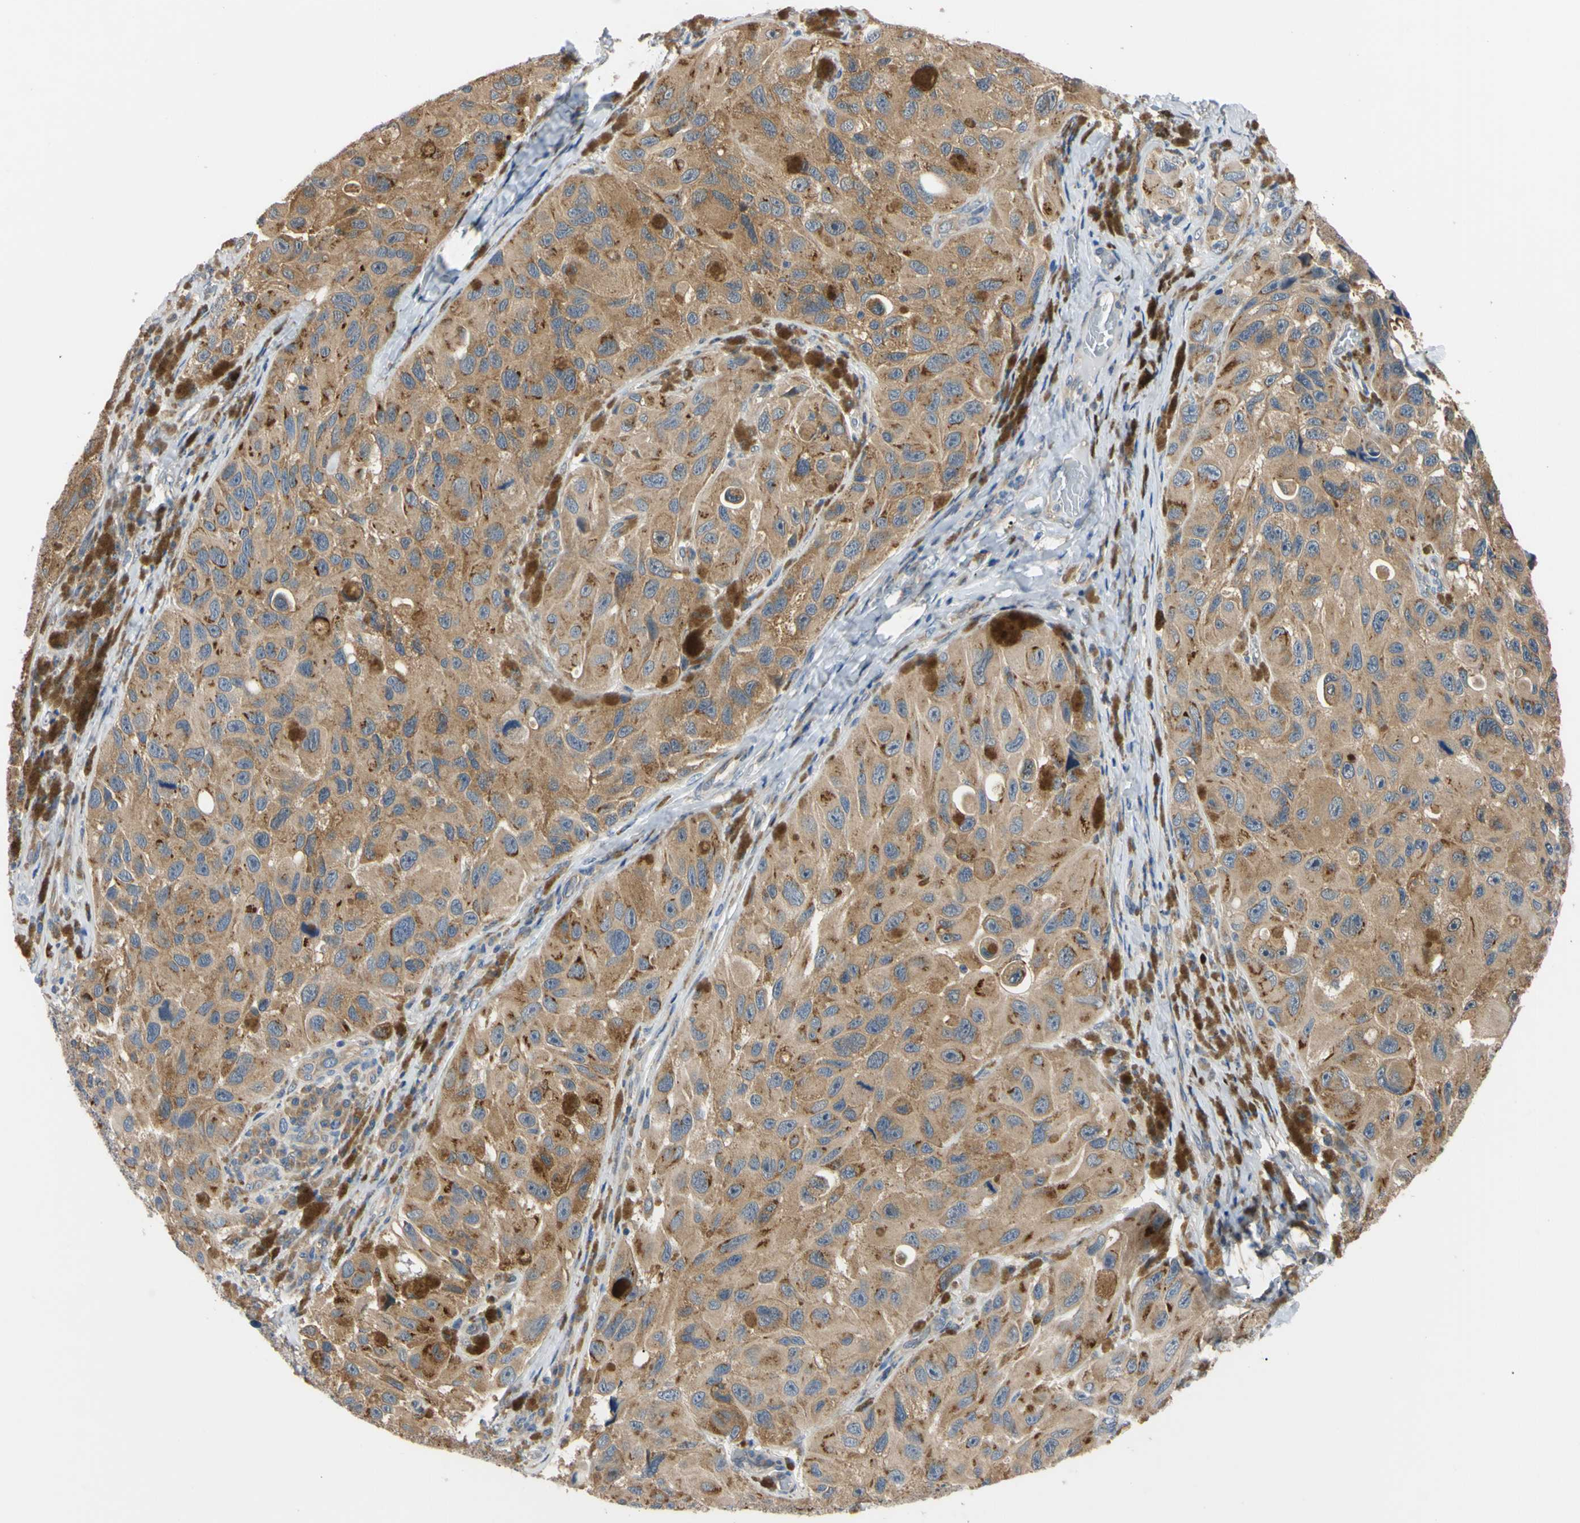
{"staining": {"intensity": "moderate", "quantity": ">75%", "location": "cytoplasmic/membranous"}, "tissue": "melanoma", "cell_type": "Tumor cells", "image_type": "cancer", "snomed": [{"axis": "morphology", "description": "Malignant melanoma, NOS"}, {"axis": "topography", "description": "Skin"}], "caption": "IHC staining of malignant melanoma, which shows medium levels of moderate cytoplasmic/membranous positivity in about >75% of tumor cells indicating moderate cytoplasmic/membranous protein expression. The staining was performed using DAB (brown) for protein detection and nuclei were counterstained in hematoxylin (blue).", "gene": "RARS1", "patient": {"sex": "female", "age": 73}}